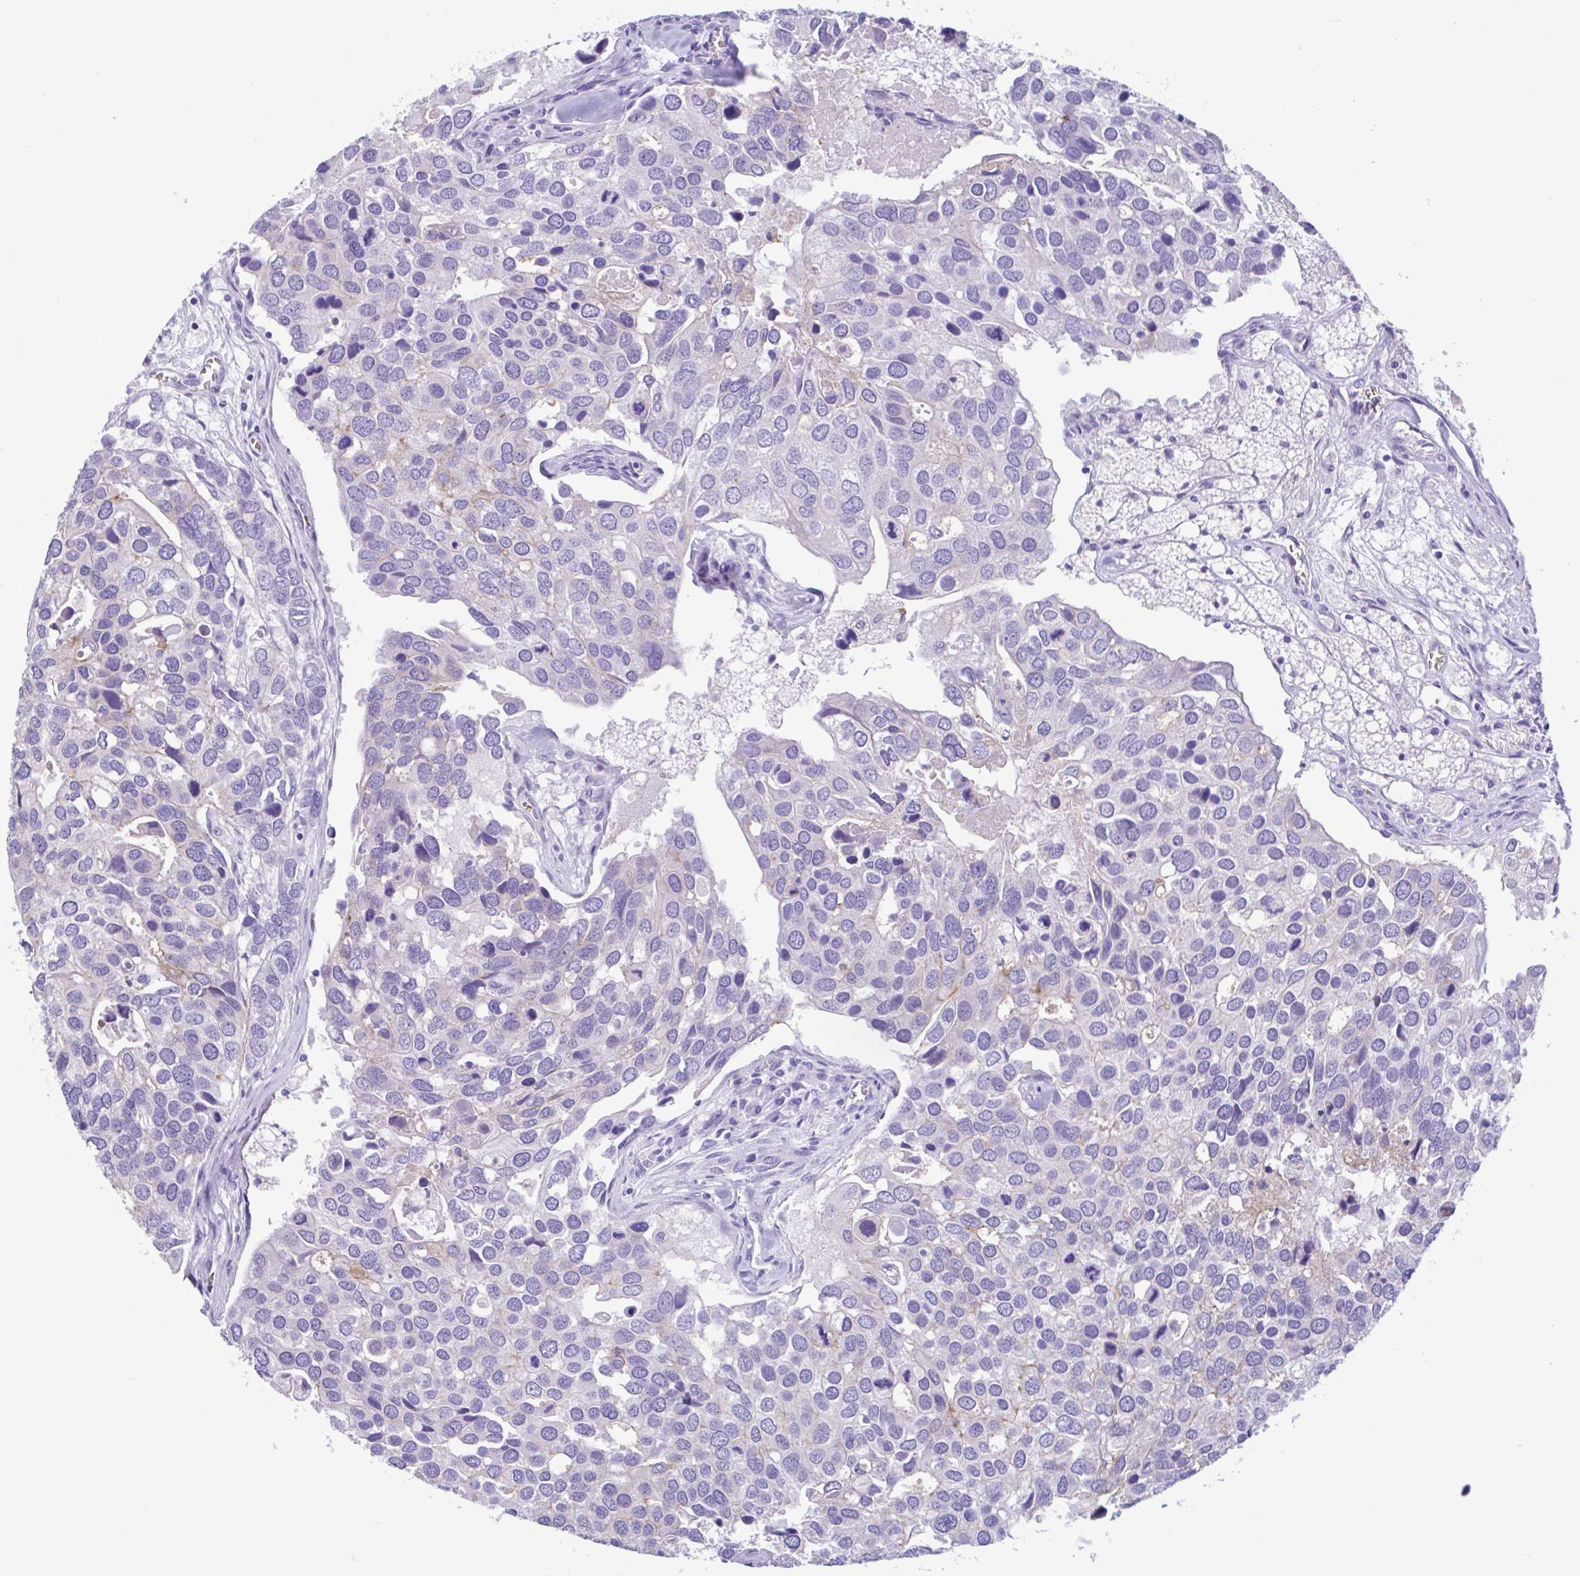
{"staining": {"intensity": "weak", "quantity": "<25%", "location": "cytoplasmic/membranous"}, "tissue": "breast cancer", "cell_type": "Tumor cells", "image_type": "cancer", "snomed": [{"axis": "morphology", "description": "Duct carcinoma"}, {"axis": "topography", "description": "Breast"}], "caption": "A micrograph of breast cancer stained for a protein demonstrates no brown staining in tumor cells. The staining is performed using DAB brown chromogen with nuclei counter-stained in using hematoxylin.", "gene": "TMEM79", "patient": {"sex": "female", "age": 83}}